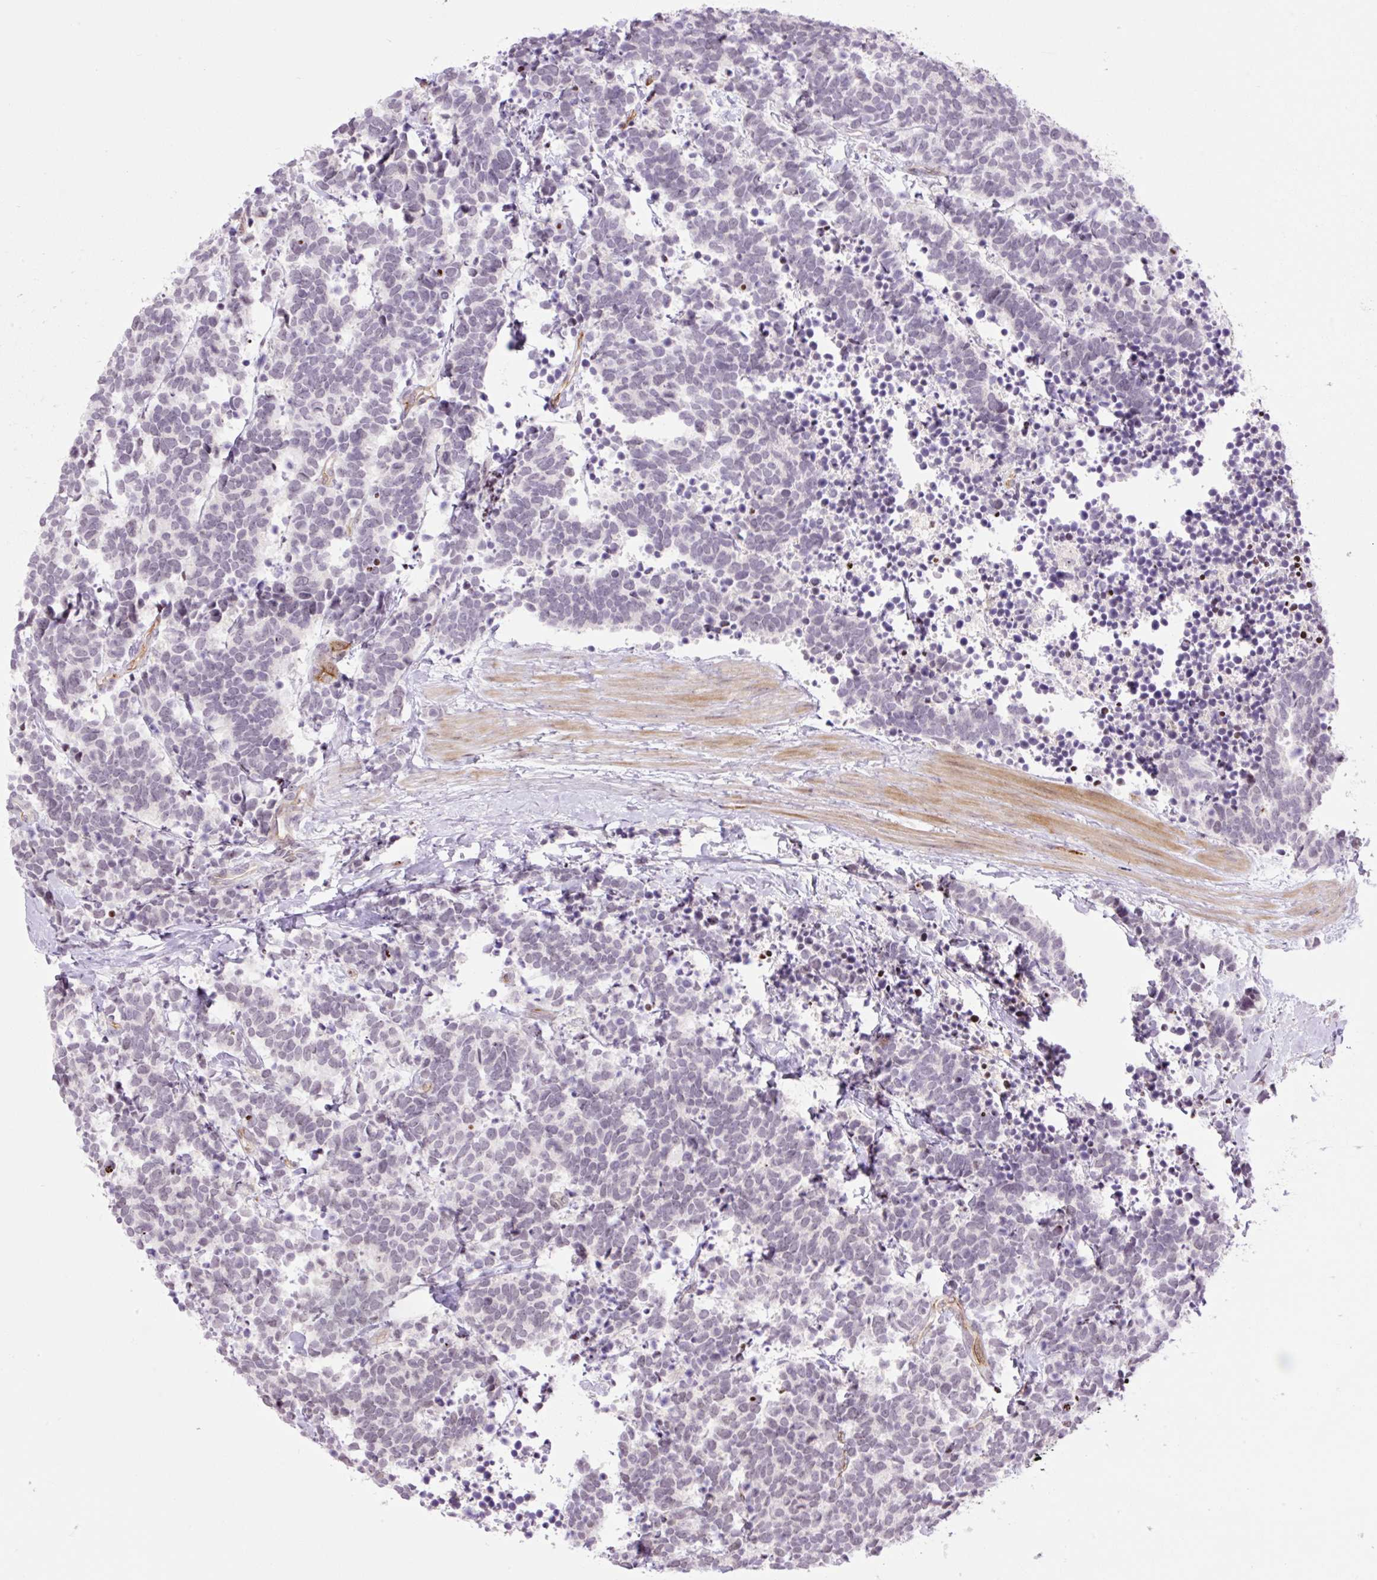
{"staining": {"intensity": "weak", "quantity": "<25%", "location": "nuclear"}, "tissue": "carcinoid", "cell_type": "Tumor cells", "image_type": "cancer", "snomed": [{"axis": "morphology", "description": "Carcinoma, NOS"}, {"axis": "morphology", "description": "Carcinoid, malignant, NOS"}, {"axis": "topography", "description": "Prostate"}], "caption": "Tumor cells show no significant staining in carcinoma. (Brightfield microscopy of DAB (3,3'-diaminobenzidine) IHC at high magnification).", "gene": "ZNF417", "patient": {"sex": "male", "age": 57}}